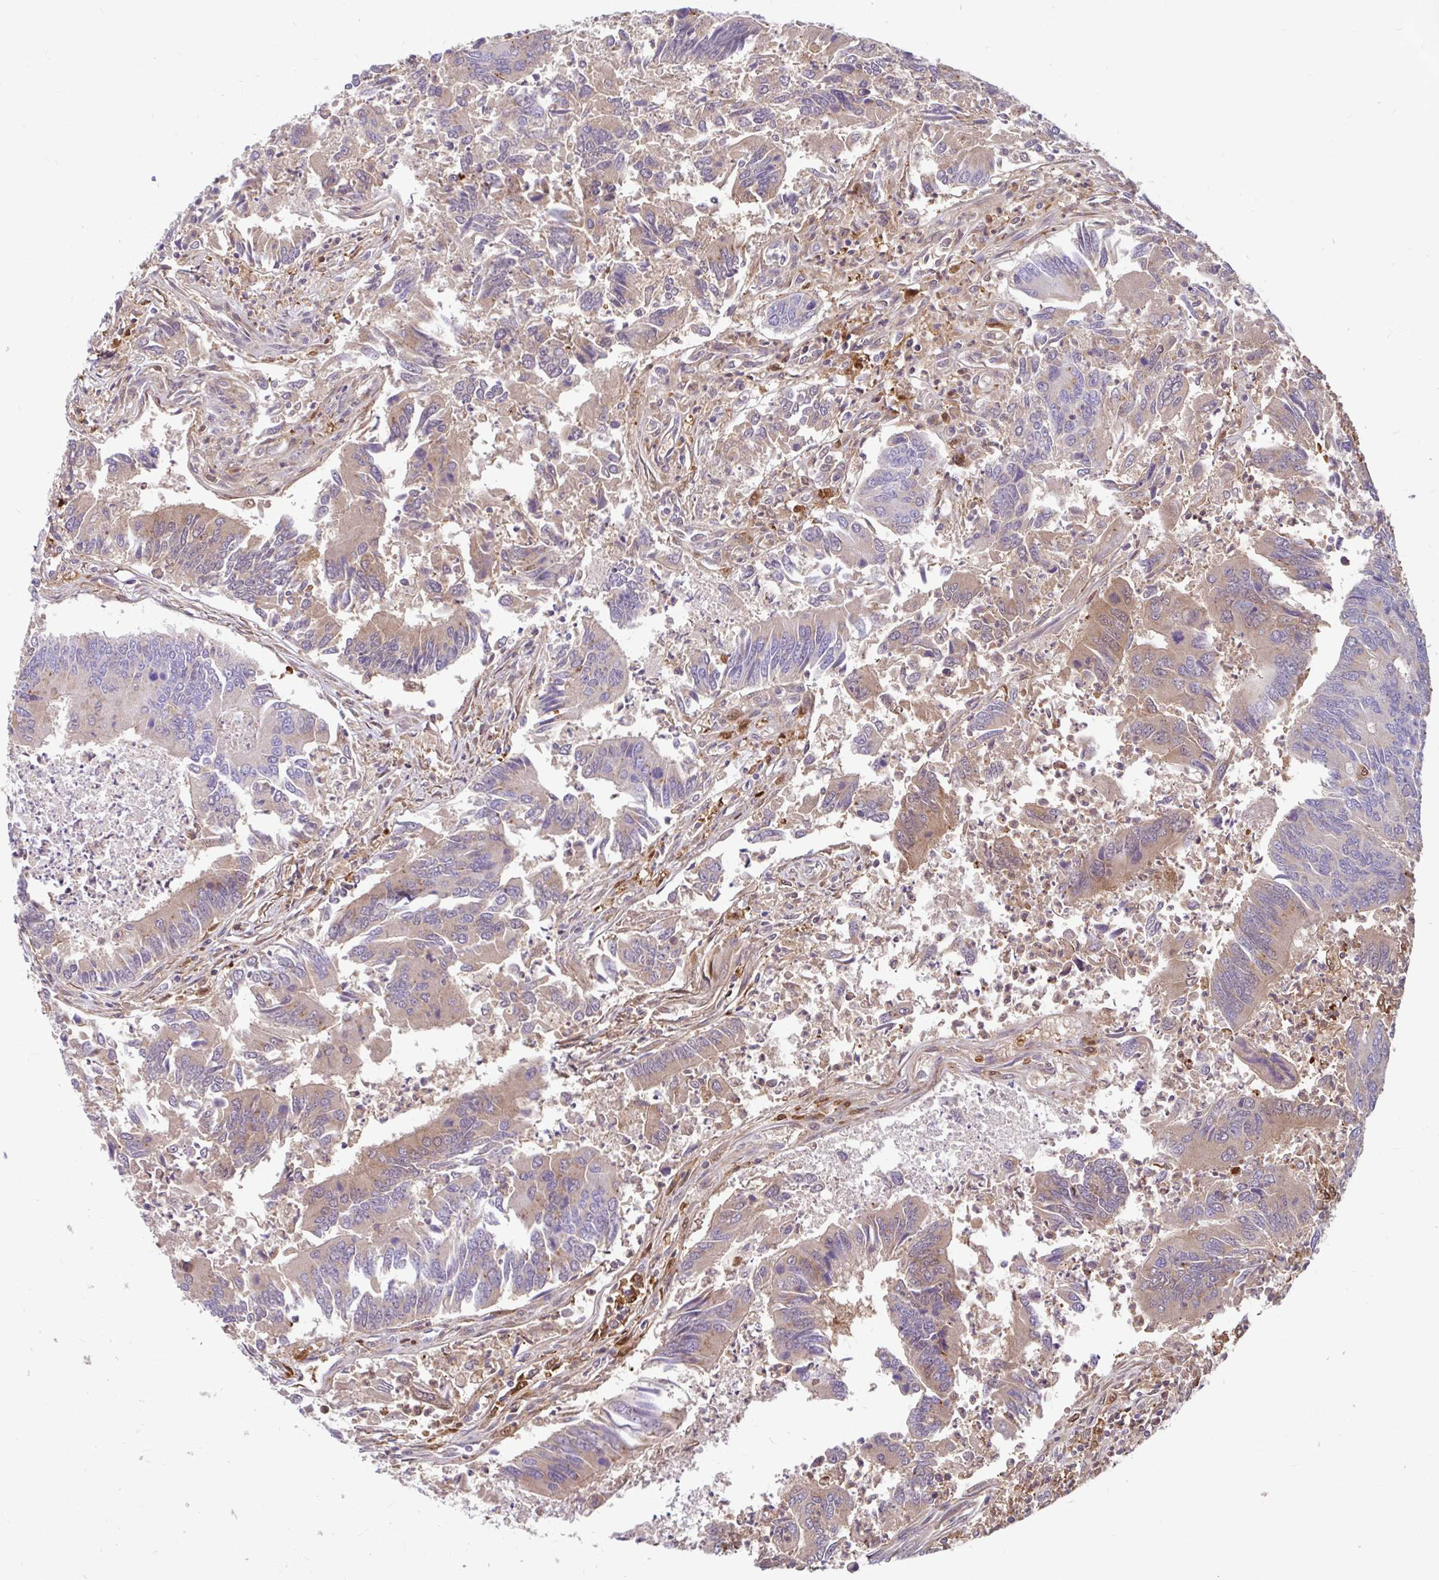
{"staining": {"intensity": "weak", "quantity": "<25%", "location": "cytoplasmic/membranous"}, "tissue": "colorectal cancer", "cell_type": "Tumor cells", "image_type": "cancer", "snomed": [{"axis": "morphology", "description": "Adenocarcinoma, NOS"}, {"axis": "topography", "description": "Colon"}], "caption": "Image shows no significant protein positivity in tumor cells of colorectal cancer.", "gene": "BLVRA", "patient": {"sex": "female", "age": 67}}